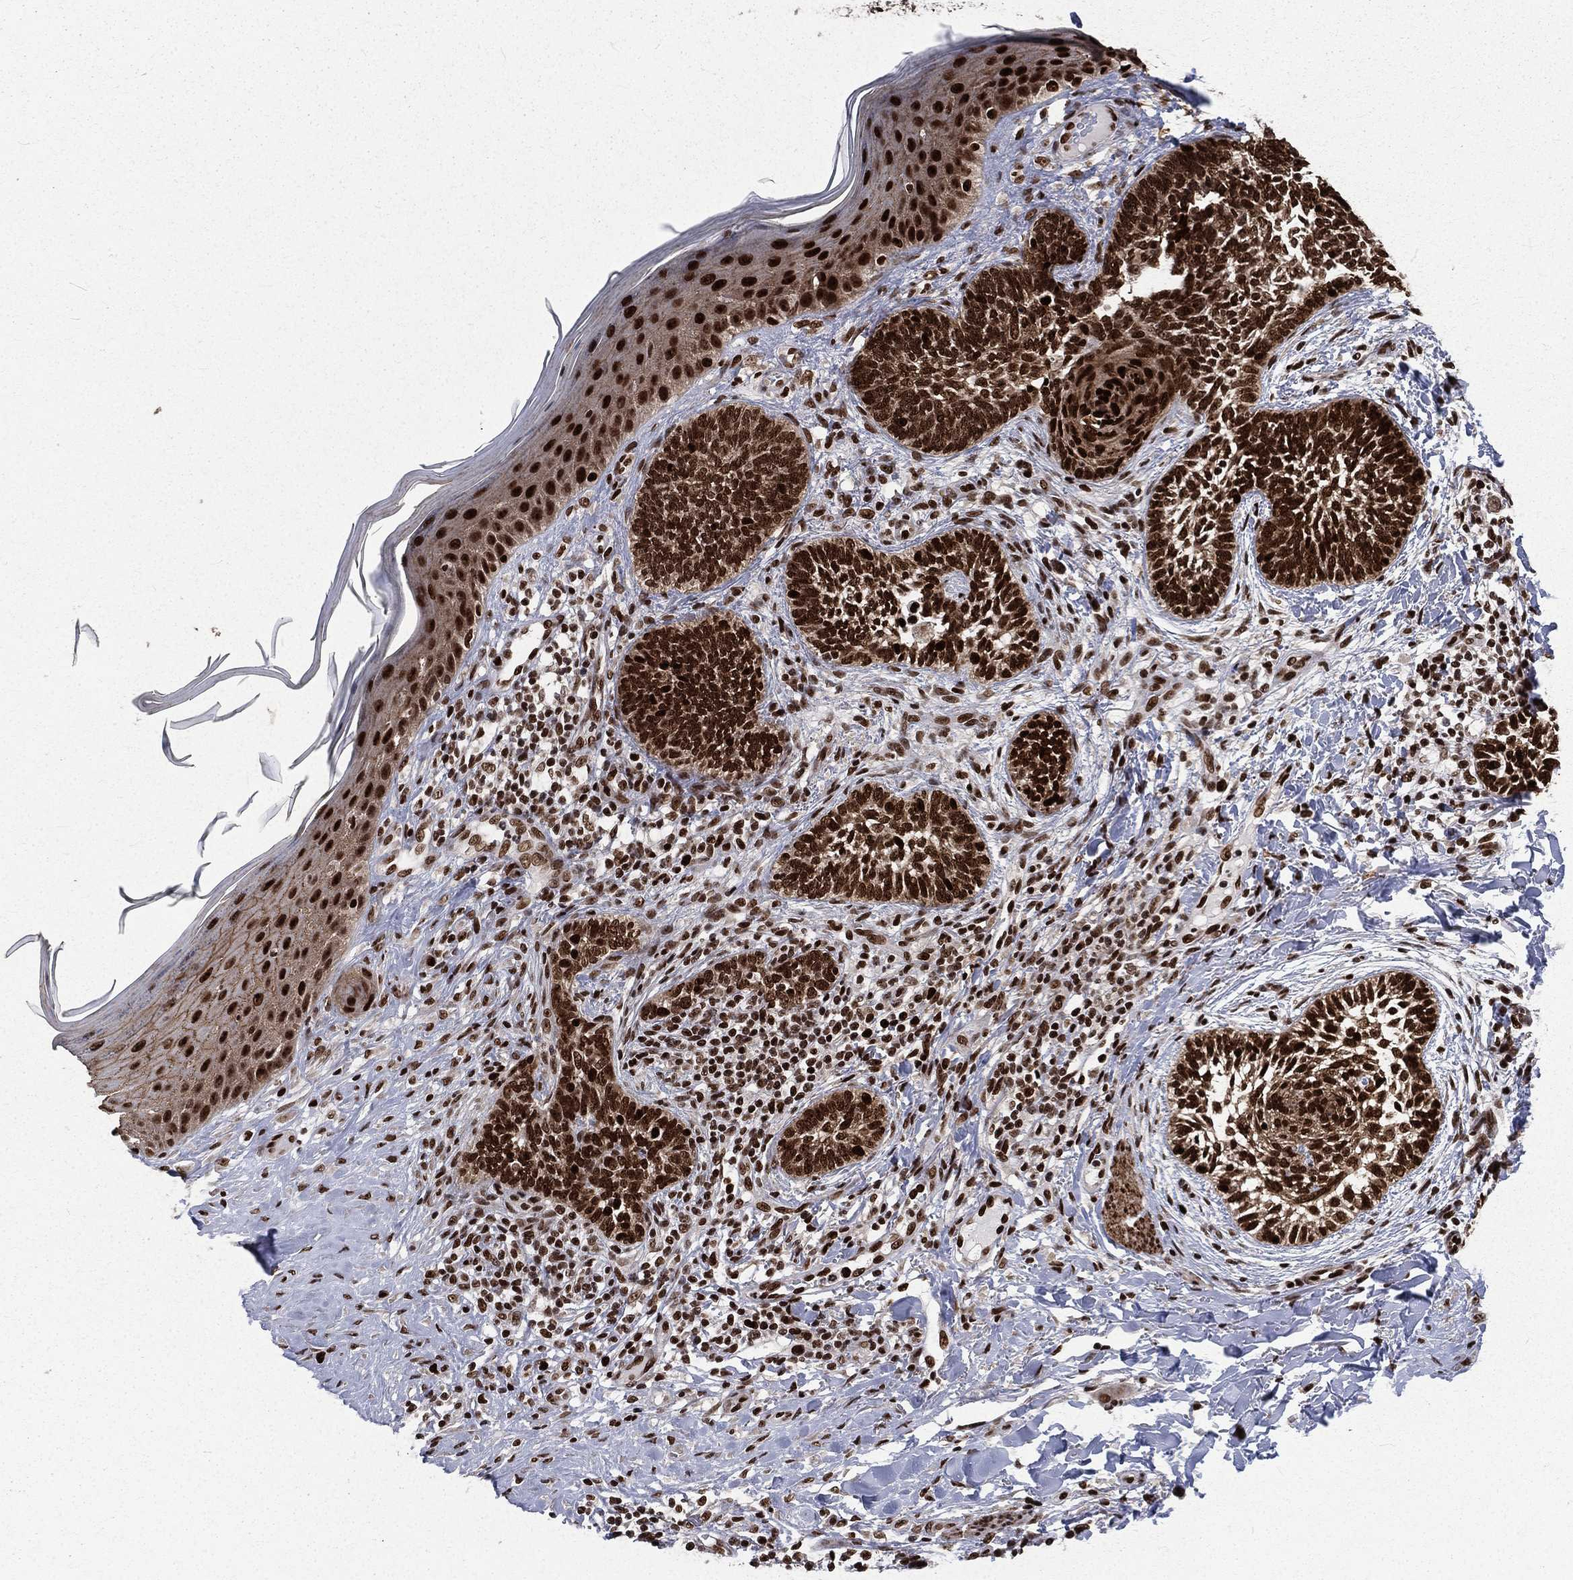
{"staining": {"intensity": "strong", "quantity": ">75%", "location": "nuclear"}, "tissue": "skin cancer", "cell_type": "Tumor cells", "image_type": "cancer", "snomed": [{"axis": "morphology", "description": "Normal tissue, NOS"}, {"axis": "morphology", "description": "Basal cell carcinoma"}, {"axis": "topography", "description": "Skin"}], "caption": "Protein expression analysis of skin cancer displays strong nuclear expression in approximately >75% of tumor cells.", "gene": "POLB", "patient": {"sex": "male", "age": 46}}